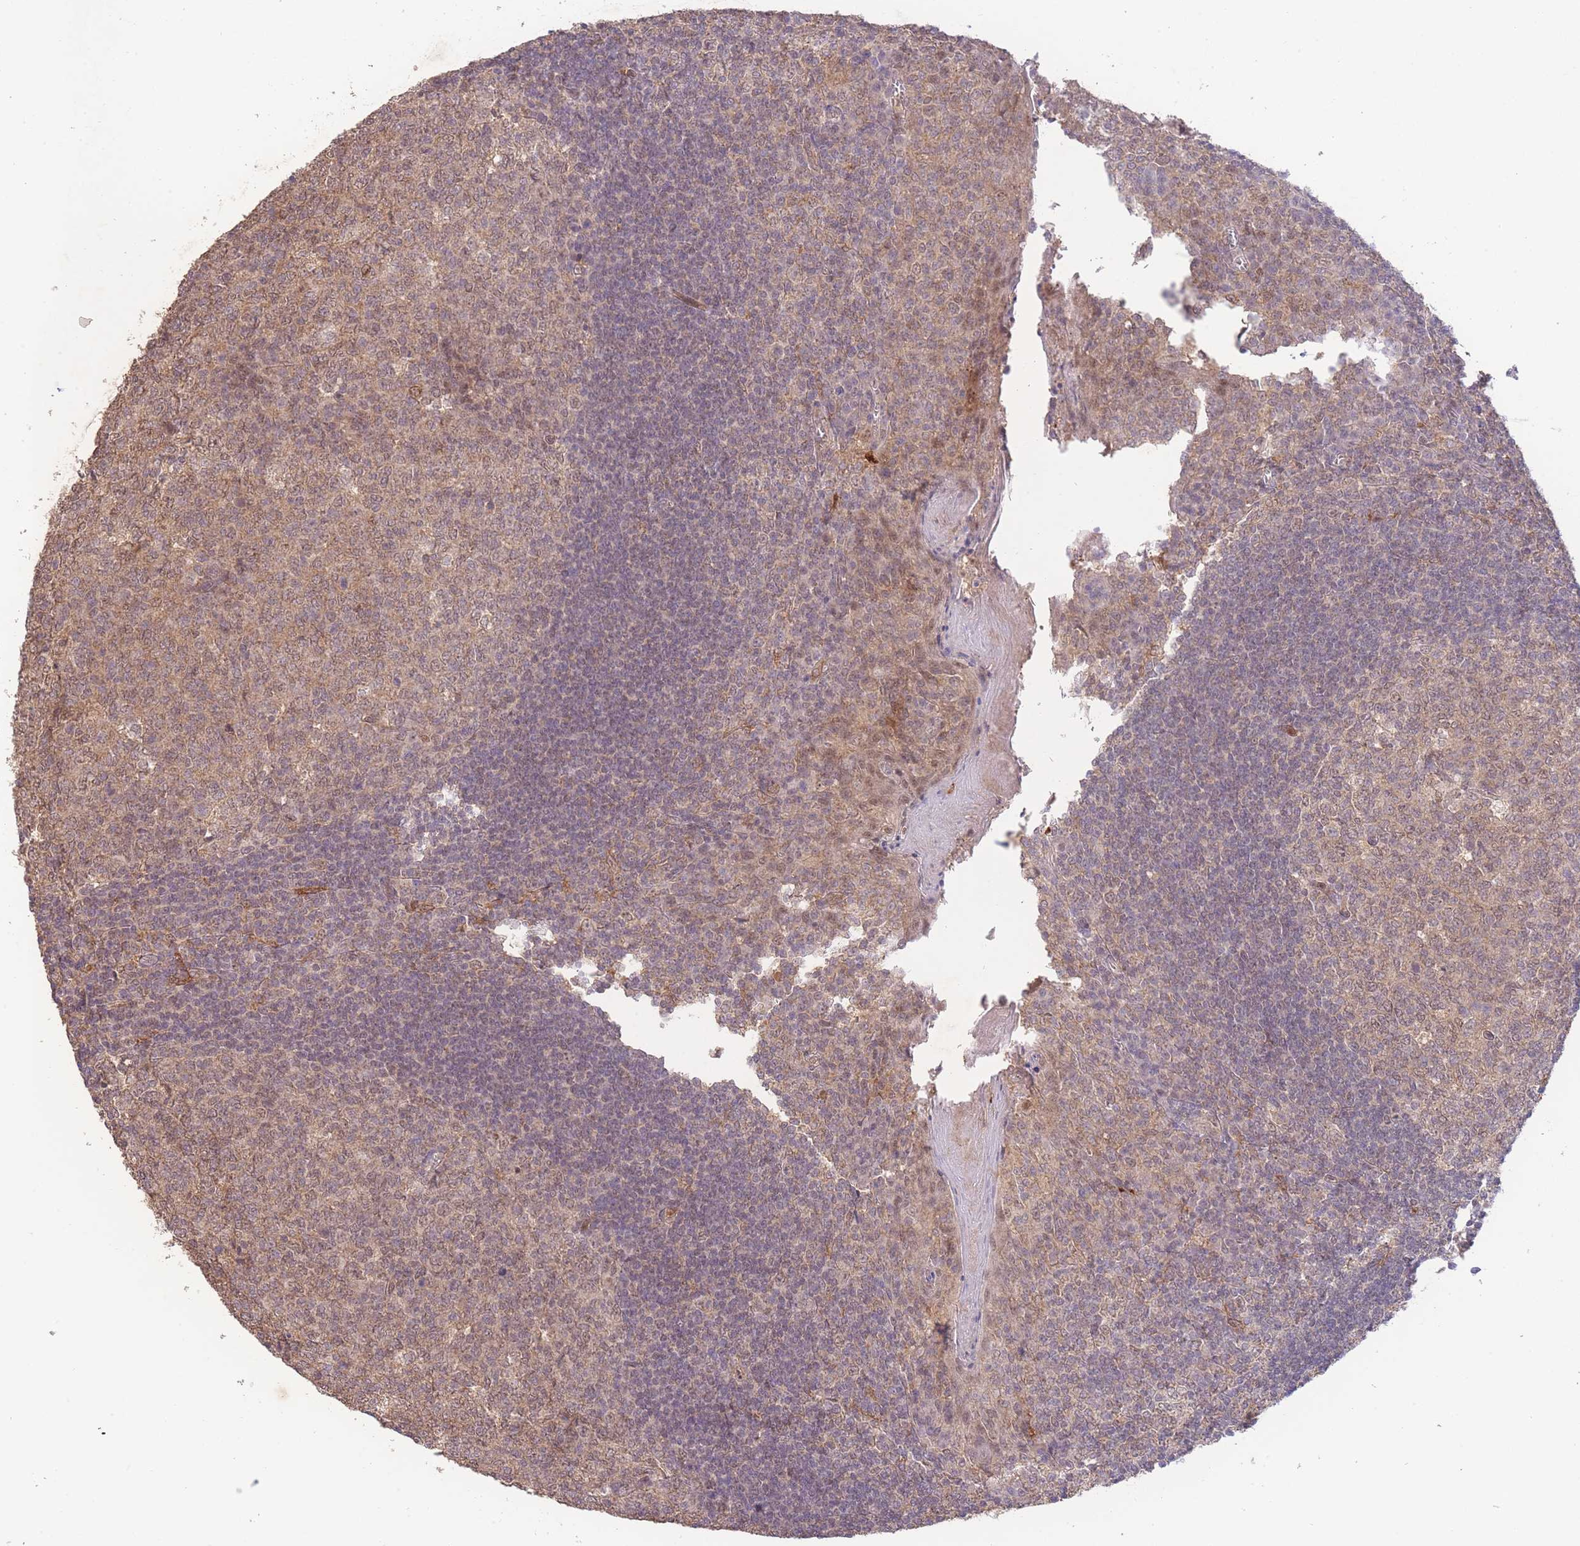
{"staining": {"intensity": "moderate", "quantity": ">75%", "location": "cytoplasmic/membranous,nuclear"}, "tissue": "tonsil", "cell_type": "Germinal center cells", "image_type": "normal", "snomed": [{"axis": "morphology", "description": "Normal tissue, NOS"}, {"axis": "topography", "description": "Tonsil"}], "caption": "Brown immunohistochemical staining in unremarkable human tonsil reveals moderate cytoplasmic/membranous,nuclear expression in approximately >75% of germinal center cells. The staining is performed using DAB (3,3'-diaminobenzidine) brown chromogen to label protein expression. The nuclei are counter-stained blue using hematoxylin.", "gene": "RNF144B", "patient": {"sex": "male", "age": 27}}